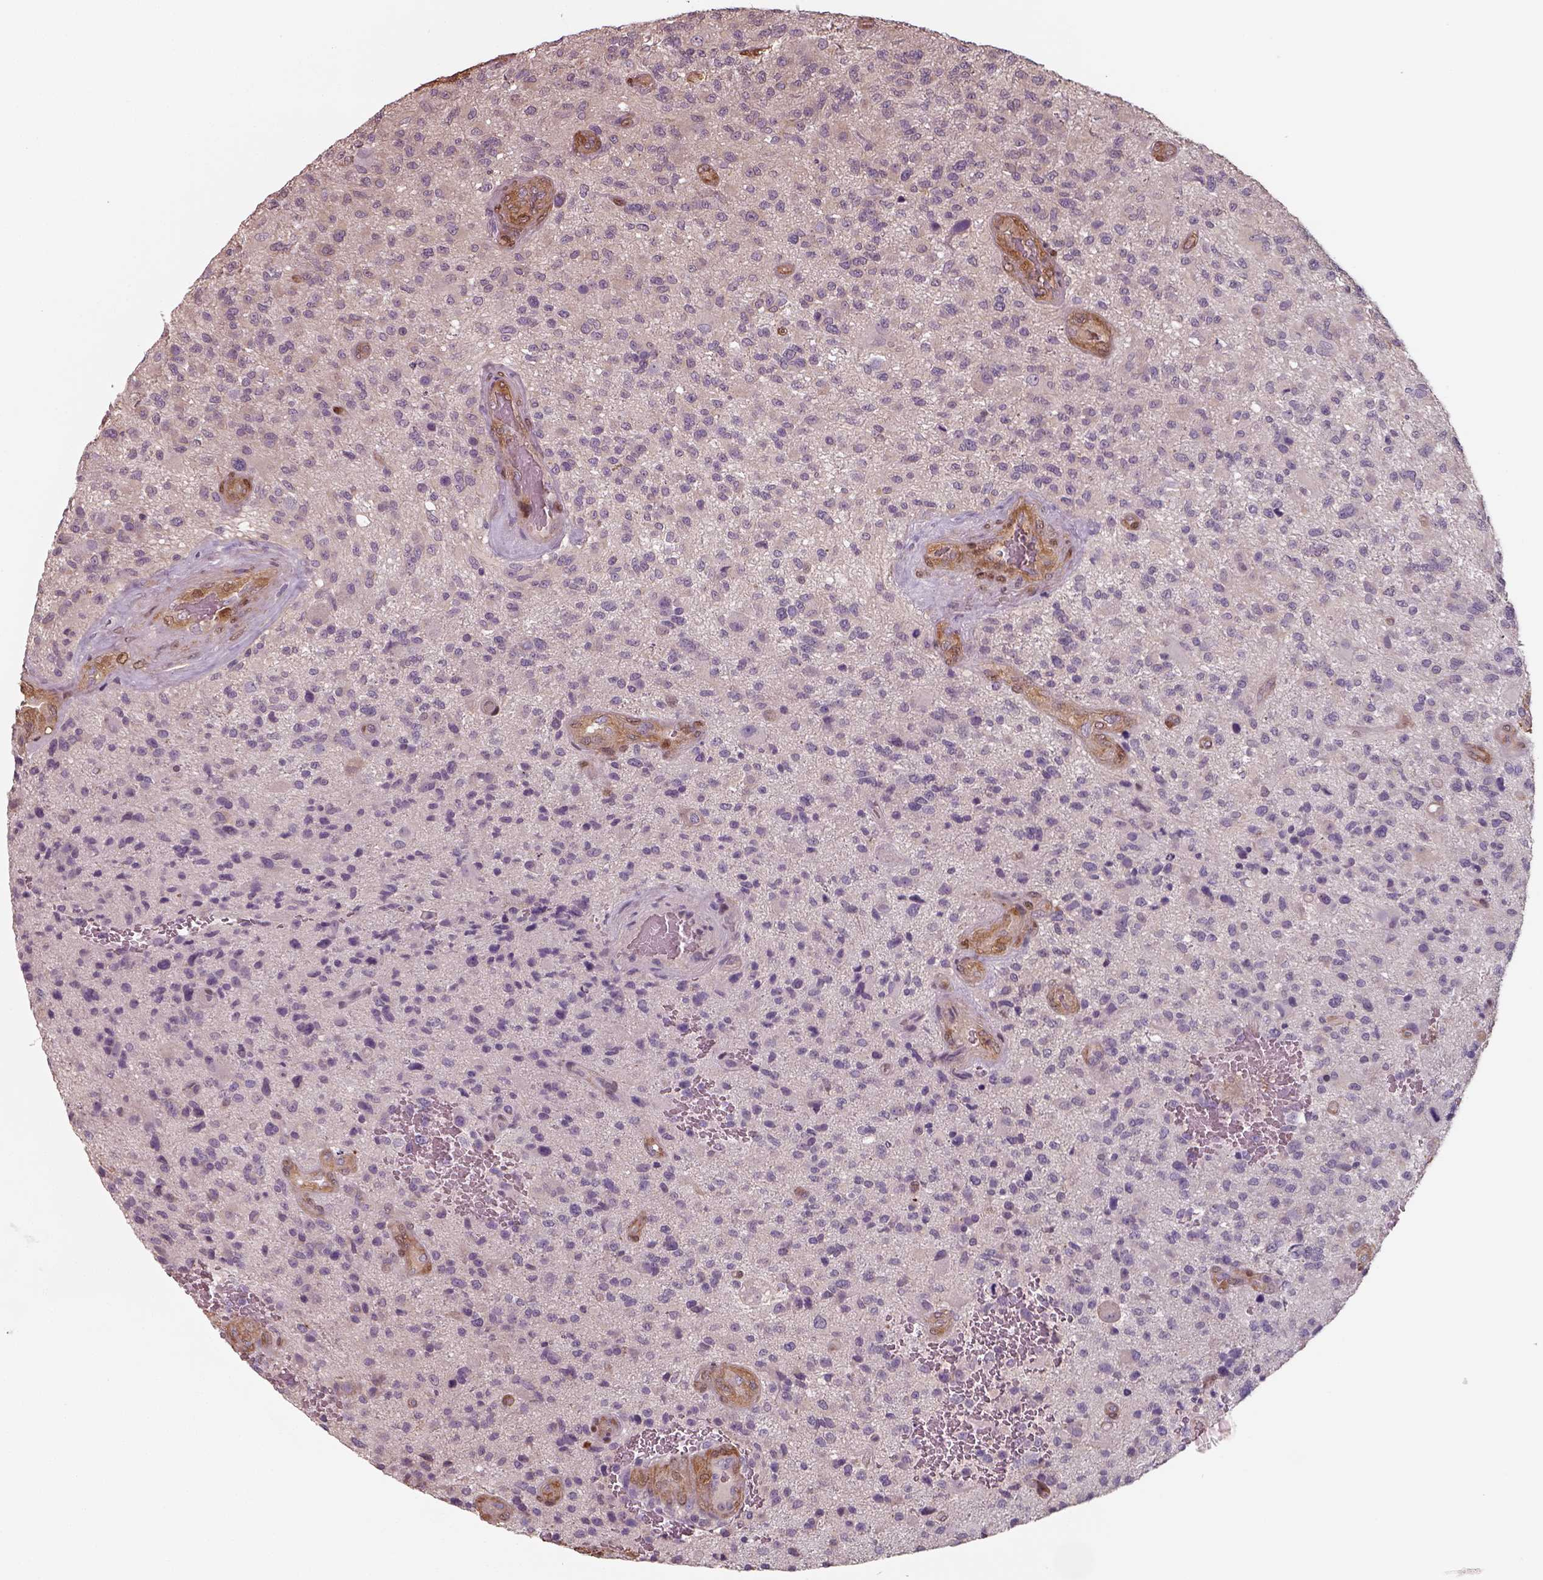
{"staining": {"intensity": "negative", "quantity": "none", "location": "none"}, "tissue": "glioma", "cell_type": "Tumor cells", "image_type": "cancer", "snomed": [{"axis": "morphology", "description": "Glioma, malignant, High grade"}, {"axis": "topography", "description": "Brain"}], "caption": "An image of malignant glioma (high-grade) stained for a protein shows no brown staining in tumor cells.", "gene": "ISYNA1", "patient": {"sex": "male", "age": 47}}